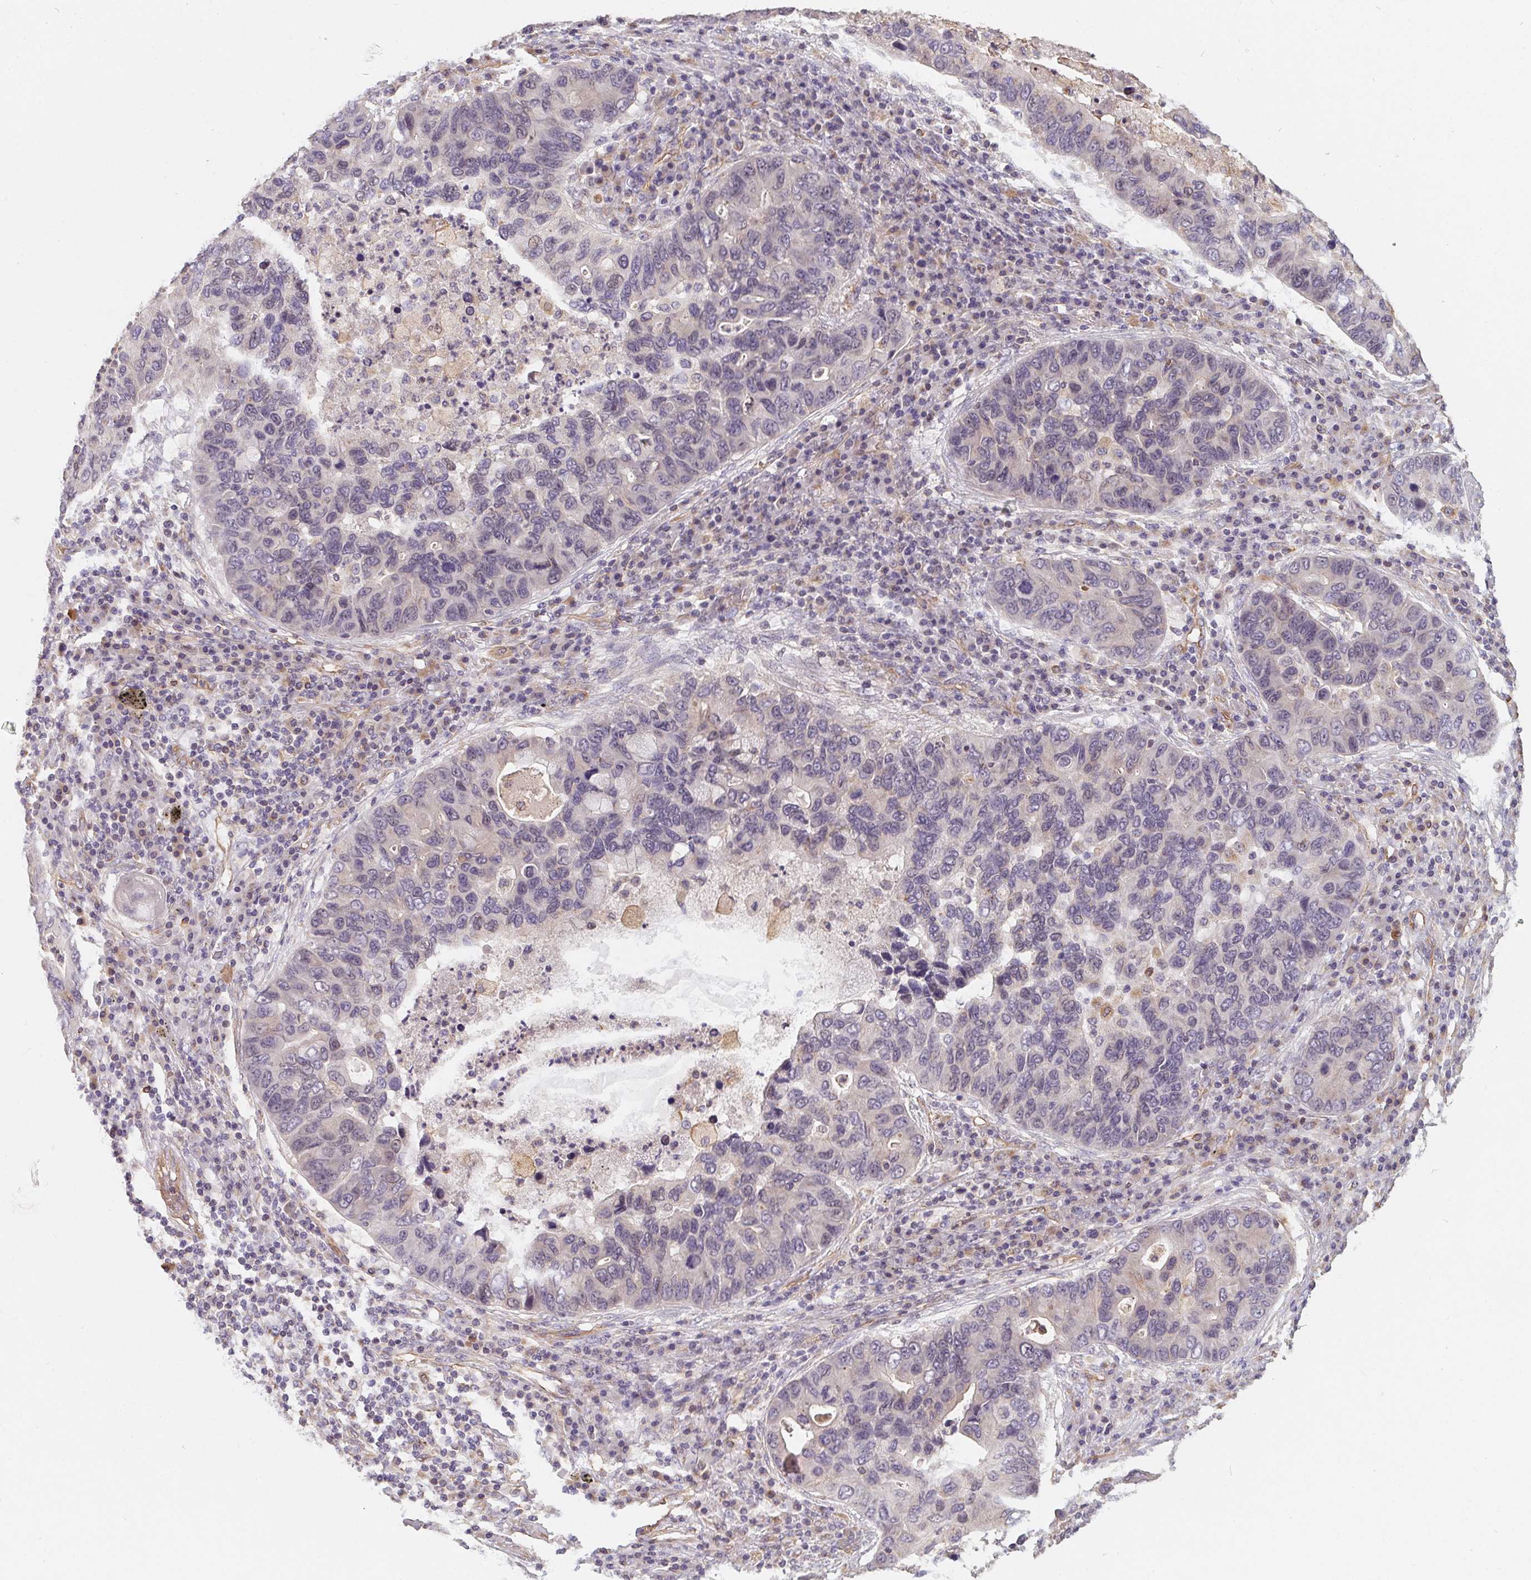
{"staining": {"intensity": "negative", "quantity": "none", "location": "none"}, "tissue": "lung cancer", "cell_type": "Tumor cells", "image_type": "cancer", "snomed": [{"axis": "morphology", "description": "Adenocarcinoma, NOS"}, {"axis": "morphology", "description": "Adenocarcinoma, metastatic, NOS"}, {"axis": "topography", "description": "Lymph node"}, {"axis": "topography", "description": "Lung"}], "caption": "The histopathology image displays no staining of tumor cells in lung cancer (adenocarcinoma).", "gene": "TBKBP1", "patient": {"sex": "female", "age": 54}}